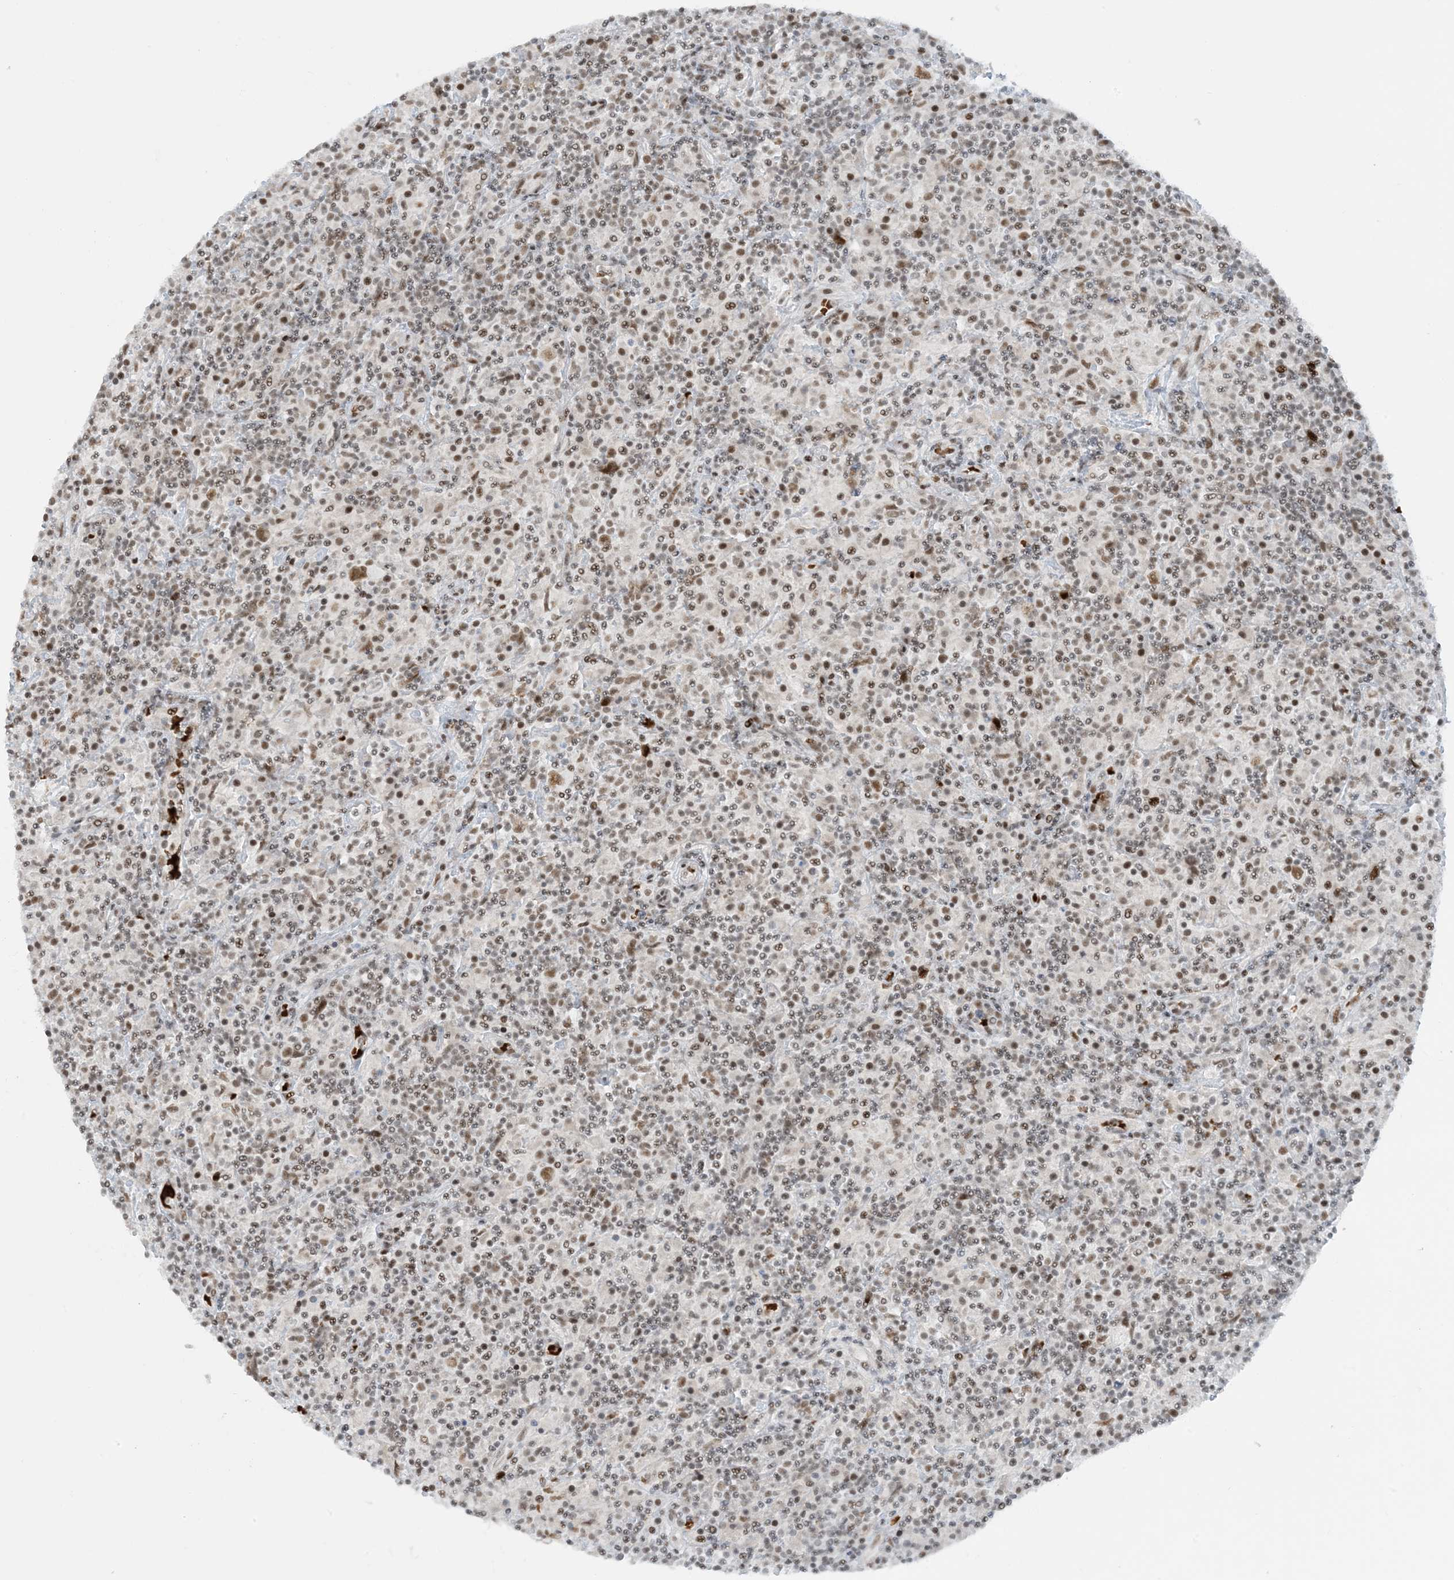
{"staining": {"intensity": "moderate", "quantity": ">75%", "location": "nuclear"}, "tissue": "lymphoma", "cell_type": "Tumor cells", "image_type": "cancer", "snomed": [{"axis": "morphology", "description": "Hodgkin's disease, NOS"}, {"axis": "topography", "description": "Lymph node"}], "caption": "Protein analysis of lymphoma tissue exhibits moderate nuclear expression in about >75% of tumor cells.", "gene": "ECT2L", "patient": {"sex": "male", "age": 70}}